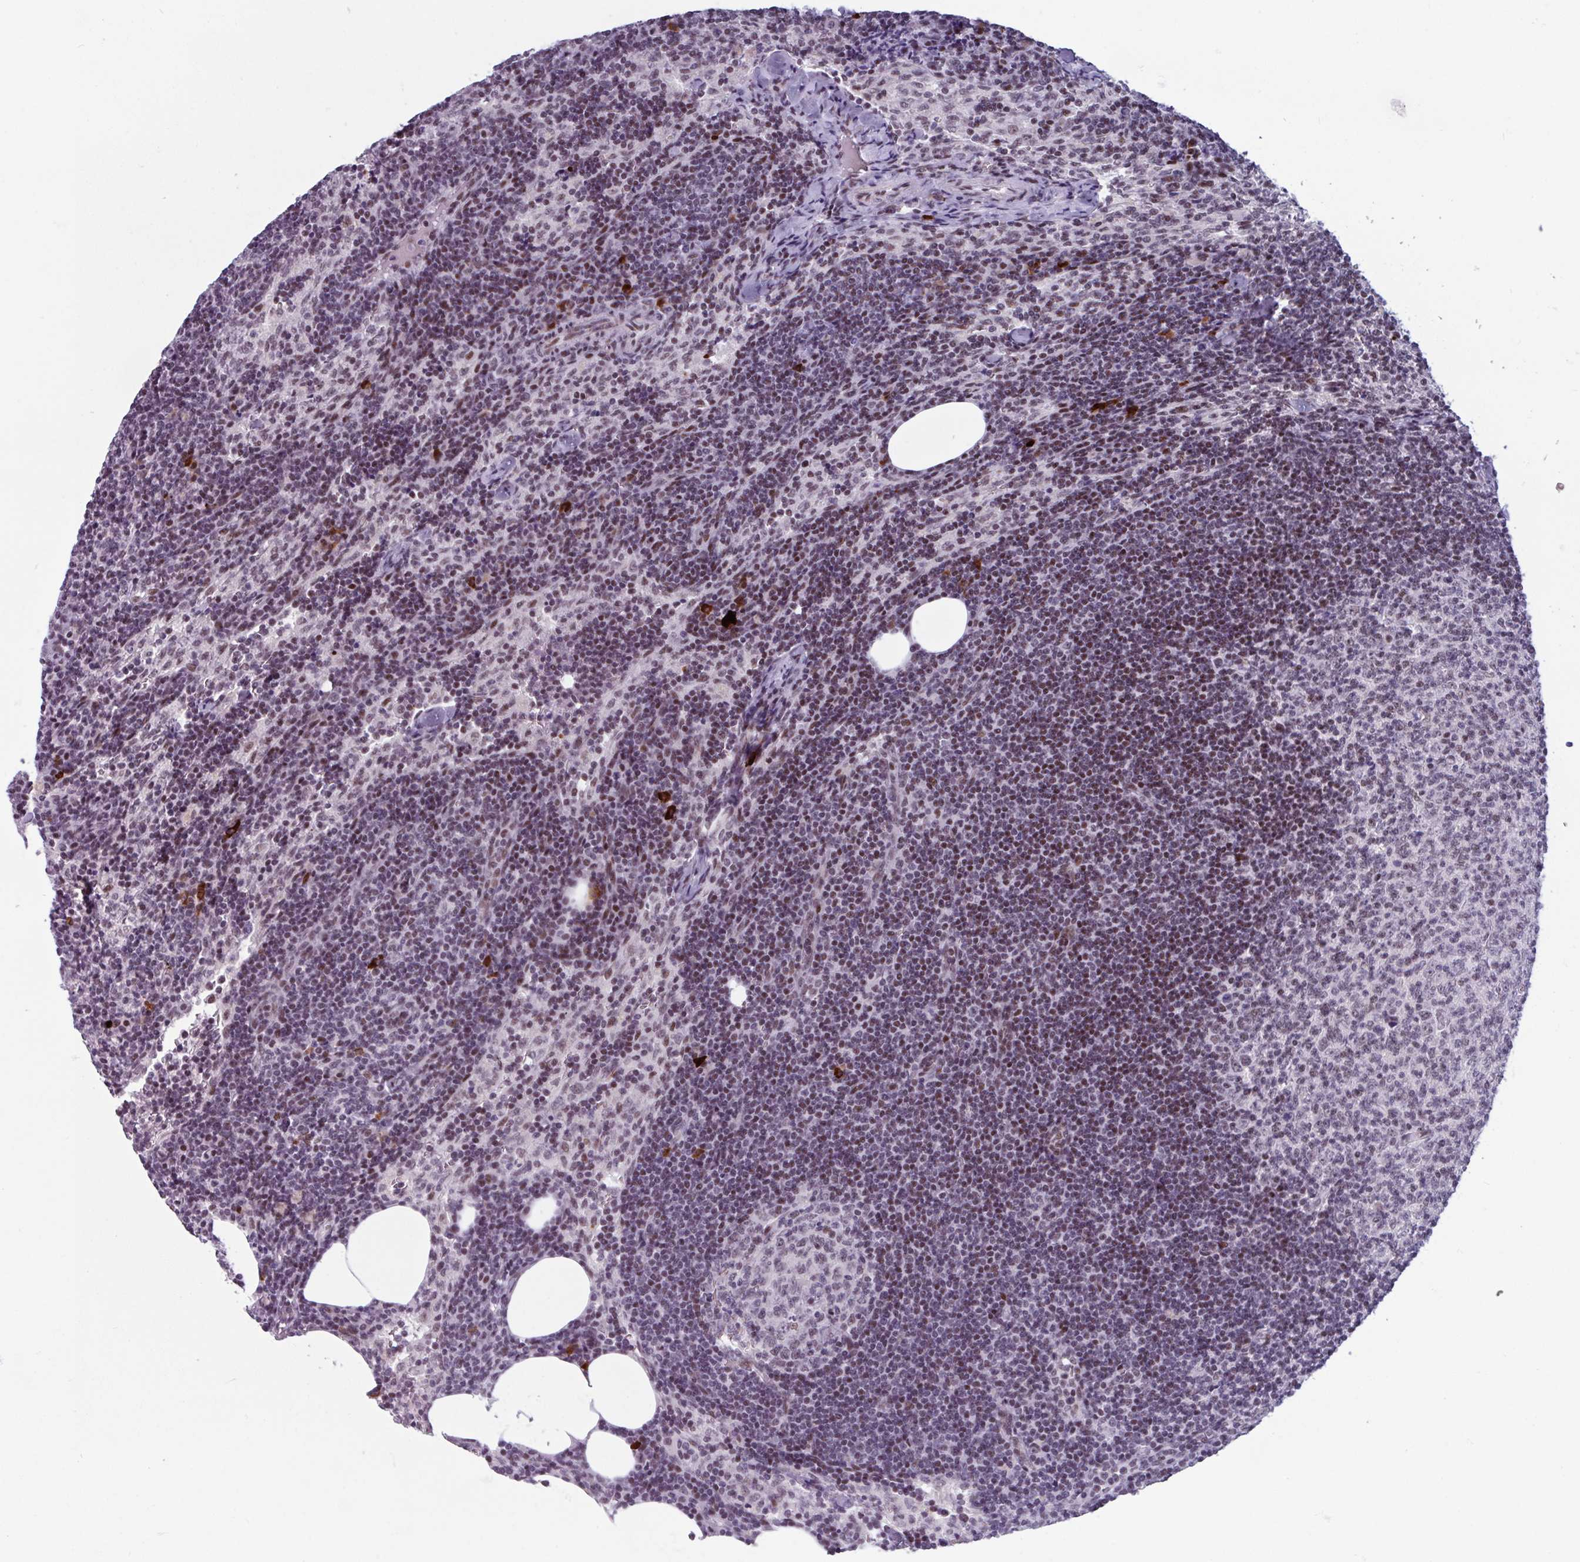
{"staining": {"intensity": "moderate", "quantity": "25%-75%", "location": "nuclear"}, "tissue": "lymph node", "cell_type": "Germinal center cells", "image_type": "normal", "snomed": [{"axis": "morphology", "description": "Normal tissue, NOS"}, {"axis": "topography", "description": "Lymph node"}], "caption": "Immunohistochemistry staining of unremarkable lymph node, which displays medium levels of moderate nuclear positivity in about 25%-75% of germinal center cells indicating moderate nuclear protein positivity. The staining was performed using DAB (brown) for protein detection and nuclei were counterstained in hematoxylin (blue).", "gene": "ZNF575", "patient": {"sex": "female", "age": 52}}